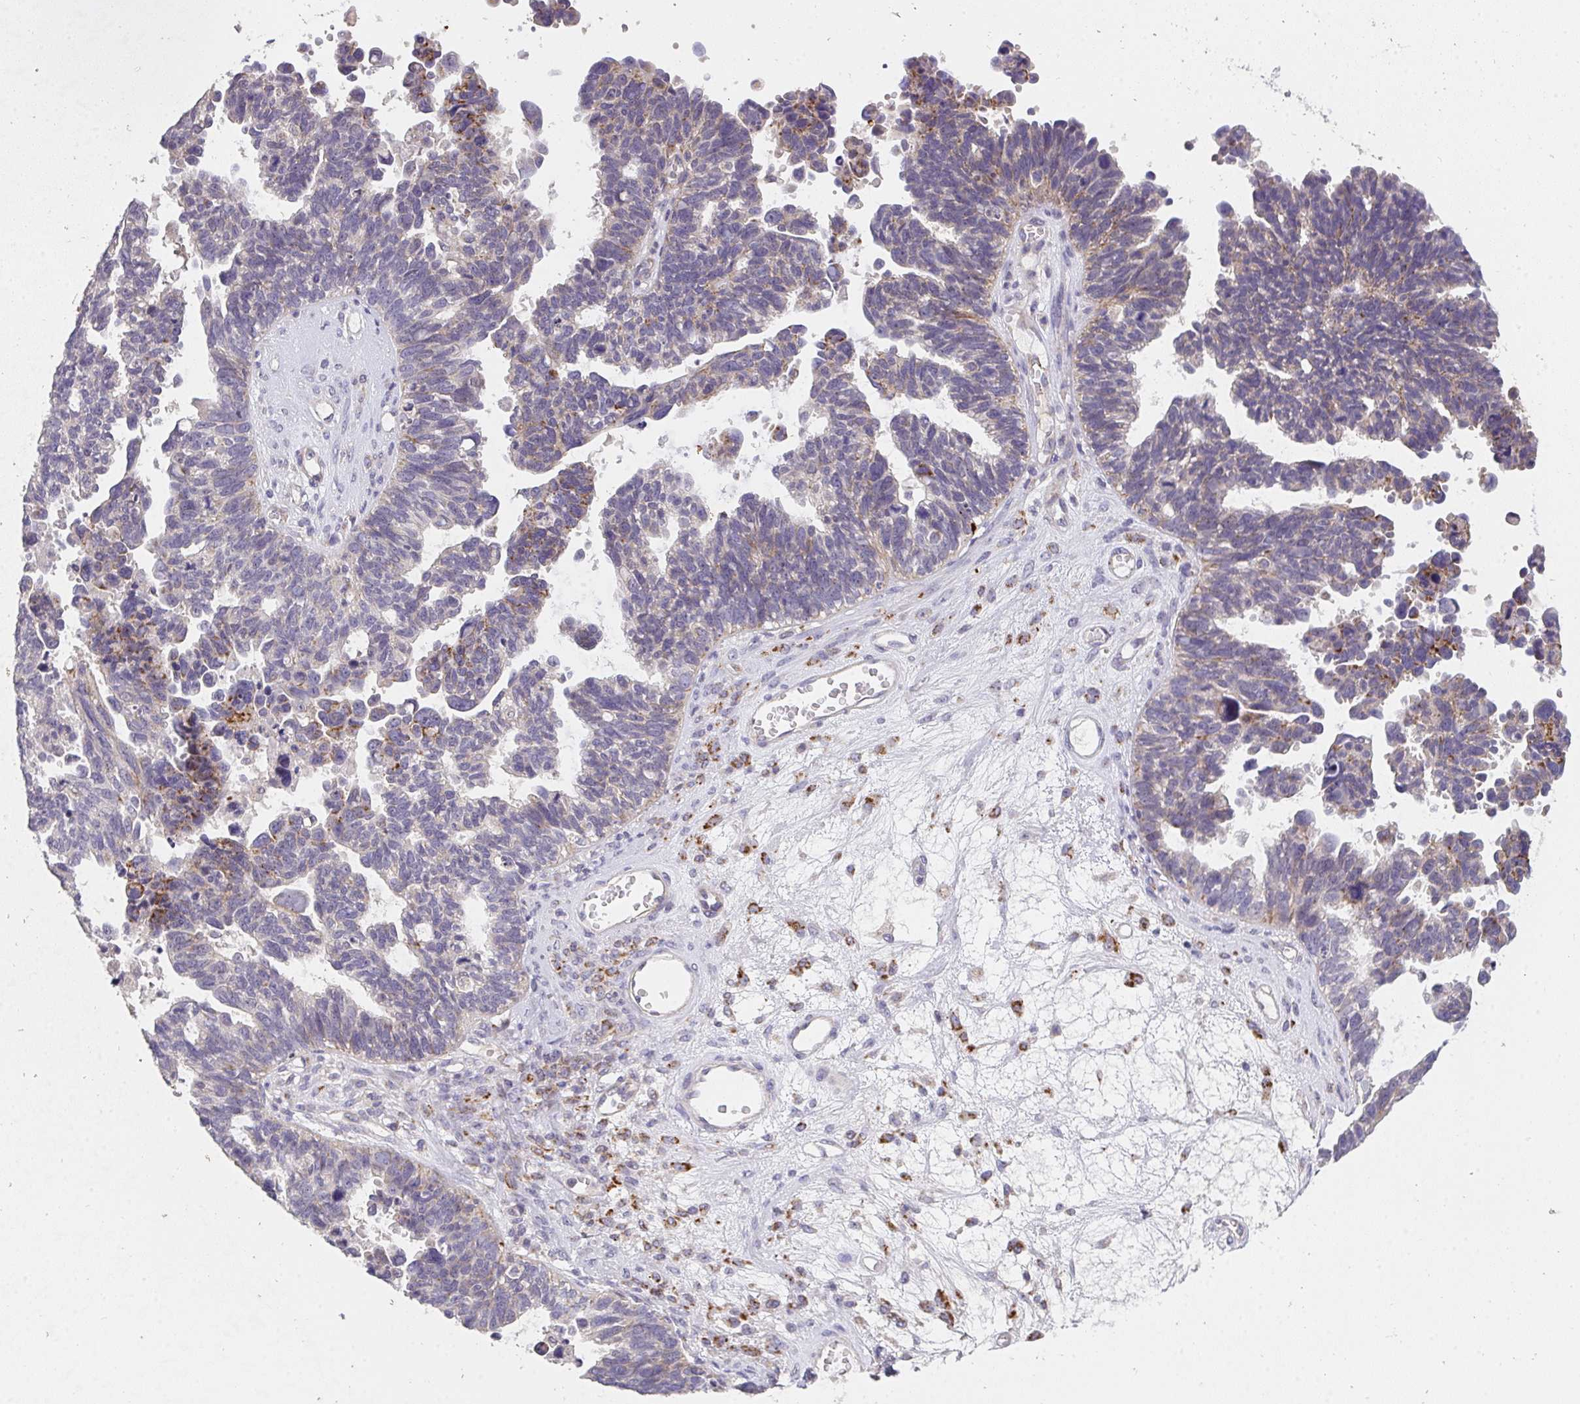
{"staining": {"intensity": "moderate", "quantity": "<25%", "location": "cytoplasmic/membranous"}, "tissue": "ovarian cancer", "cell_type": "Tumor cells", "image_type": "cancer", "snomed": [{"axis": "morphology", "description": "Cystadenocarcinoma, serous, NOS"}, {"axis": "topography", "description": "Ovary"}], "caption": "Tumor cells show low levels of moderate cytoplasmic/membranous positivity in about <25% of cells in serous cystadenocarcinoma (ovarian).", "gene": "TMEM219", "patient": {"sex": "female", "age": 60}}